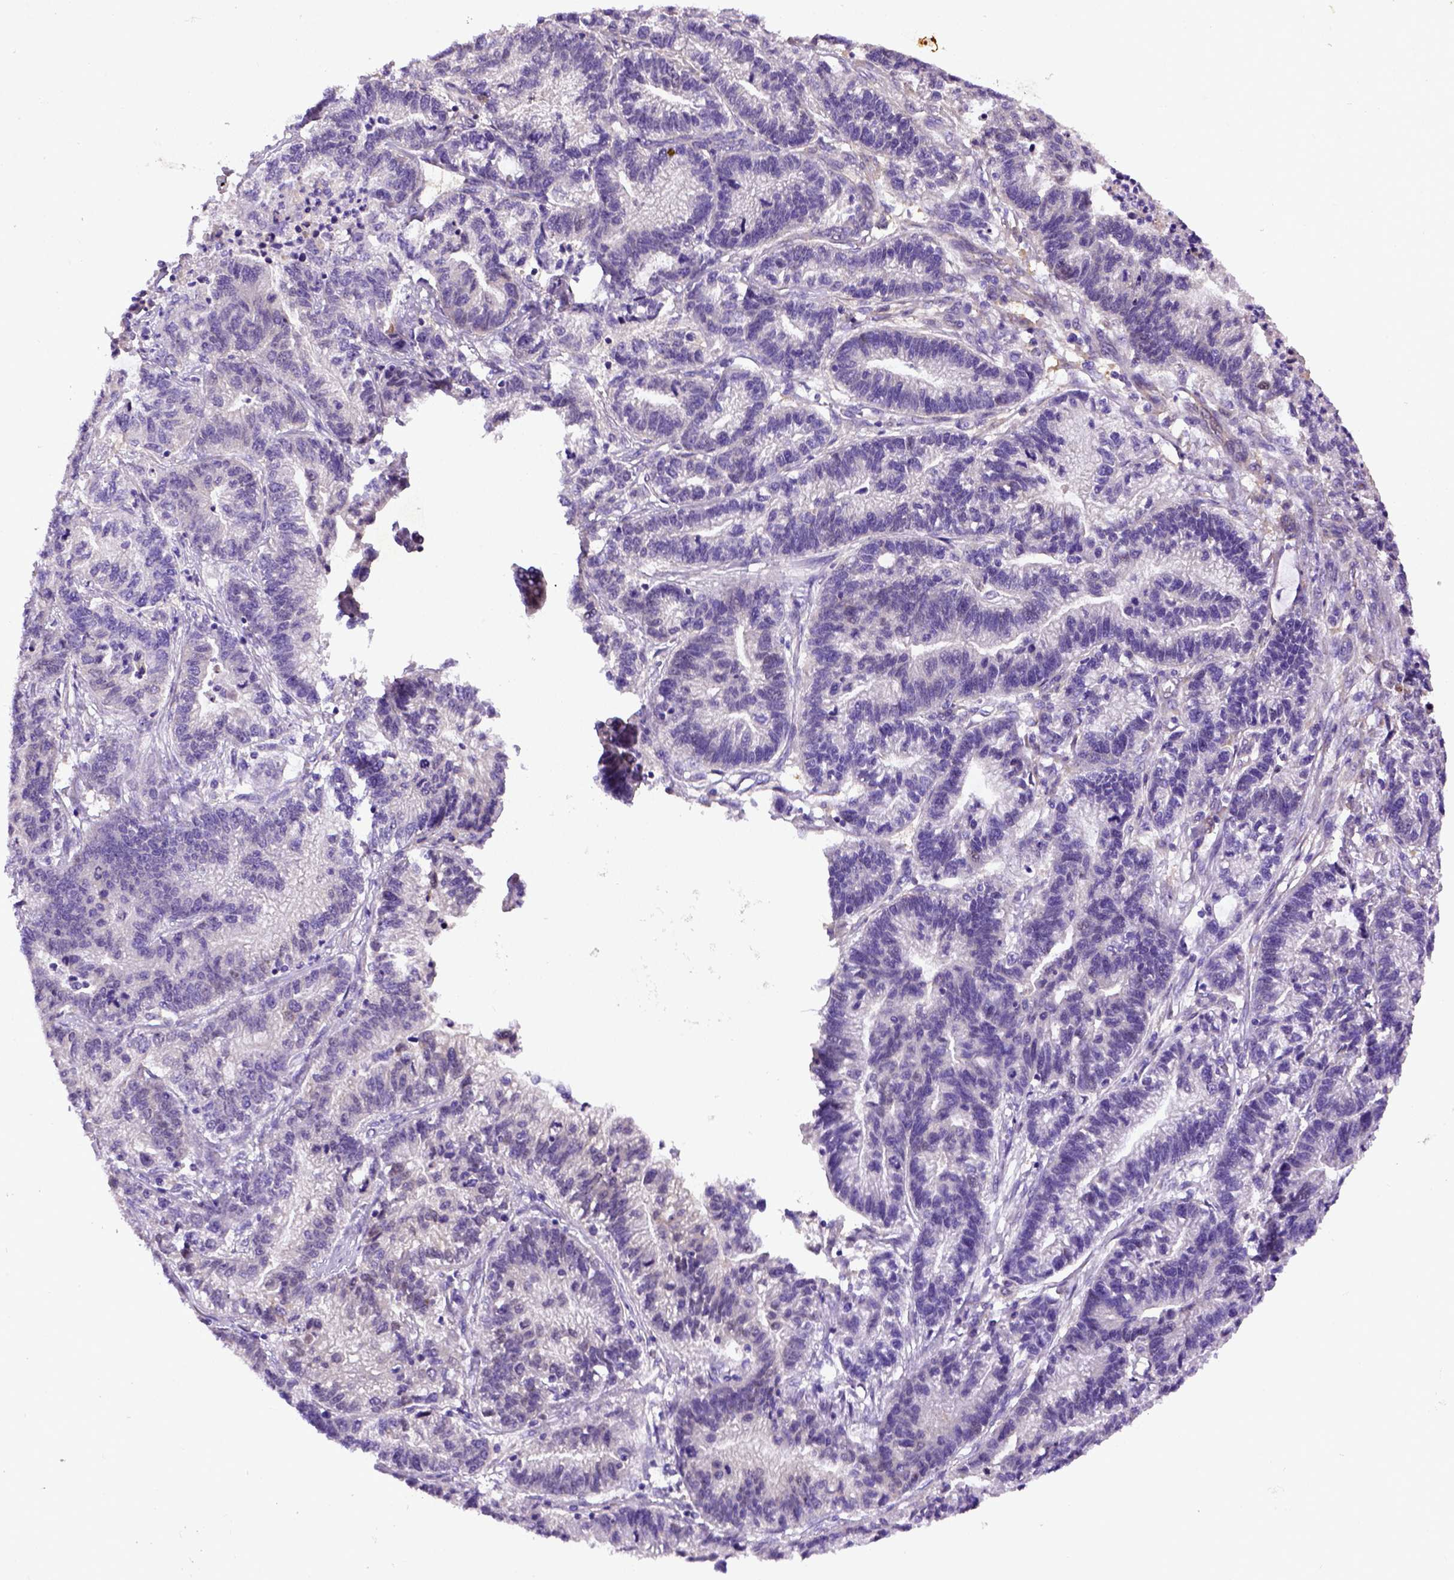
{"staining": {"intensity": "negative", "quantity": "none", "location": "none"}, "tissue": "stomach cancer", "cell_type": "Tumor cells", "image_type": "cancer", "snomed": [{"axis": "morphology", "description": "Adenocarcinoma, NOS"}, {"axis": "topography", "description": "Stomach"}], "caption": "Adenocarcinoma (stomach) was stained to show a protein in brown. There is no significant positivity in tumor cells. (DAB (3,3'-diaminobenzidine) immunohistochemistry (IHC) with hematoxylin counter stain).", "gene": "DEPDC1B", "patient": {"sex": "male", "age": 83}}